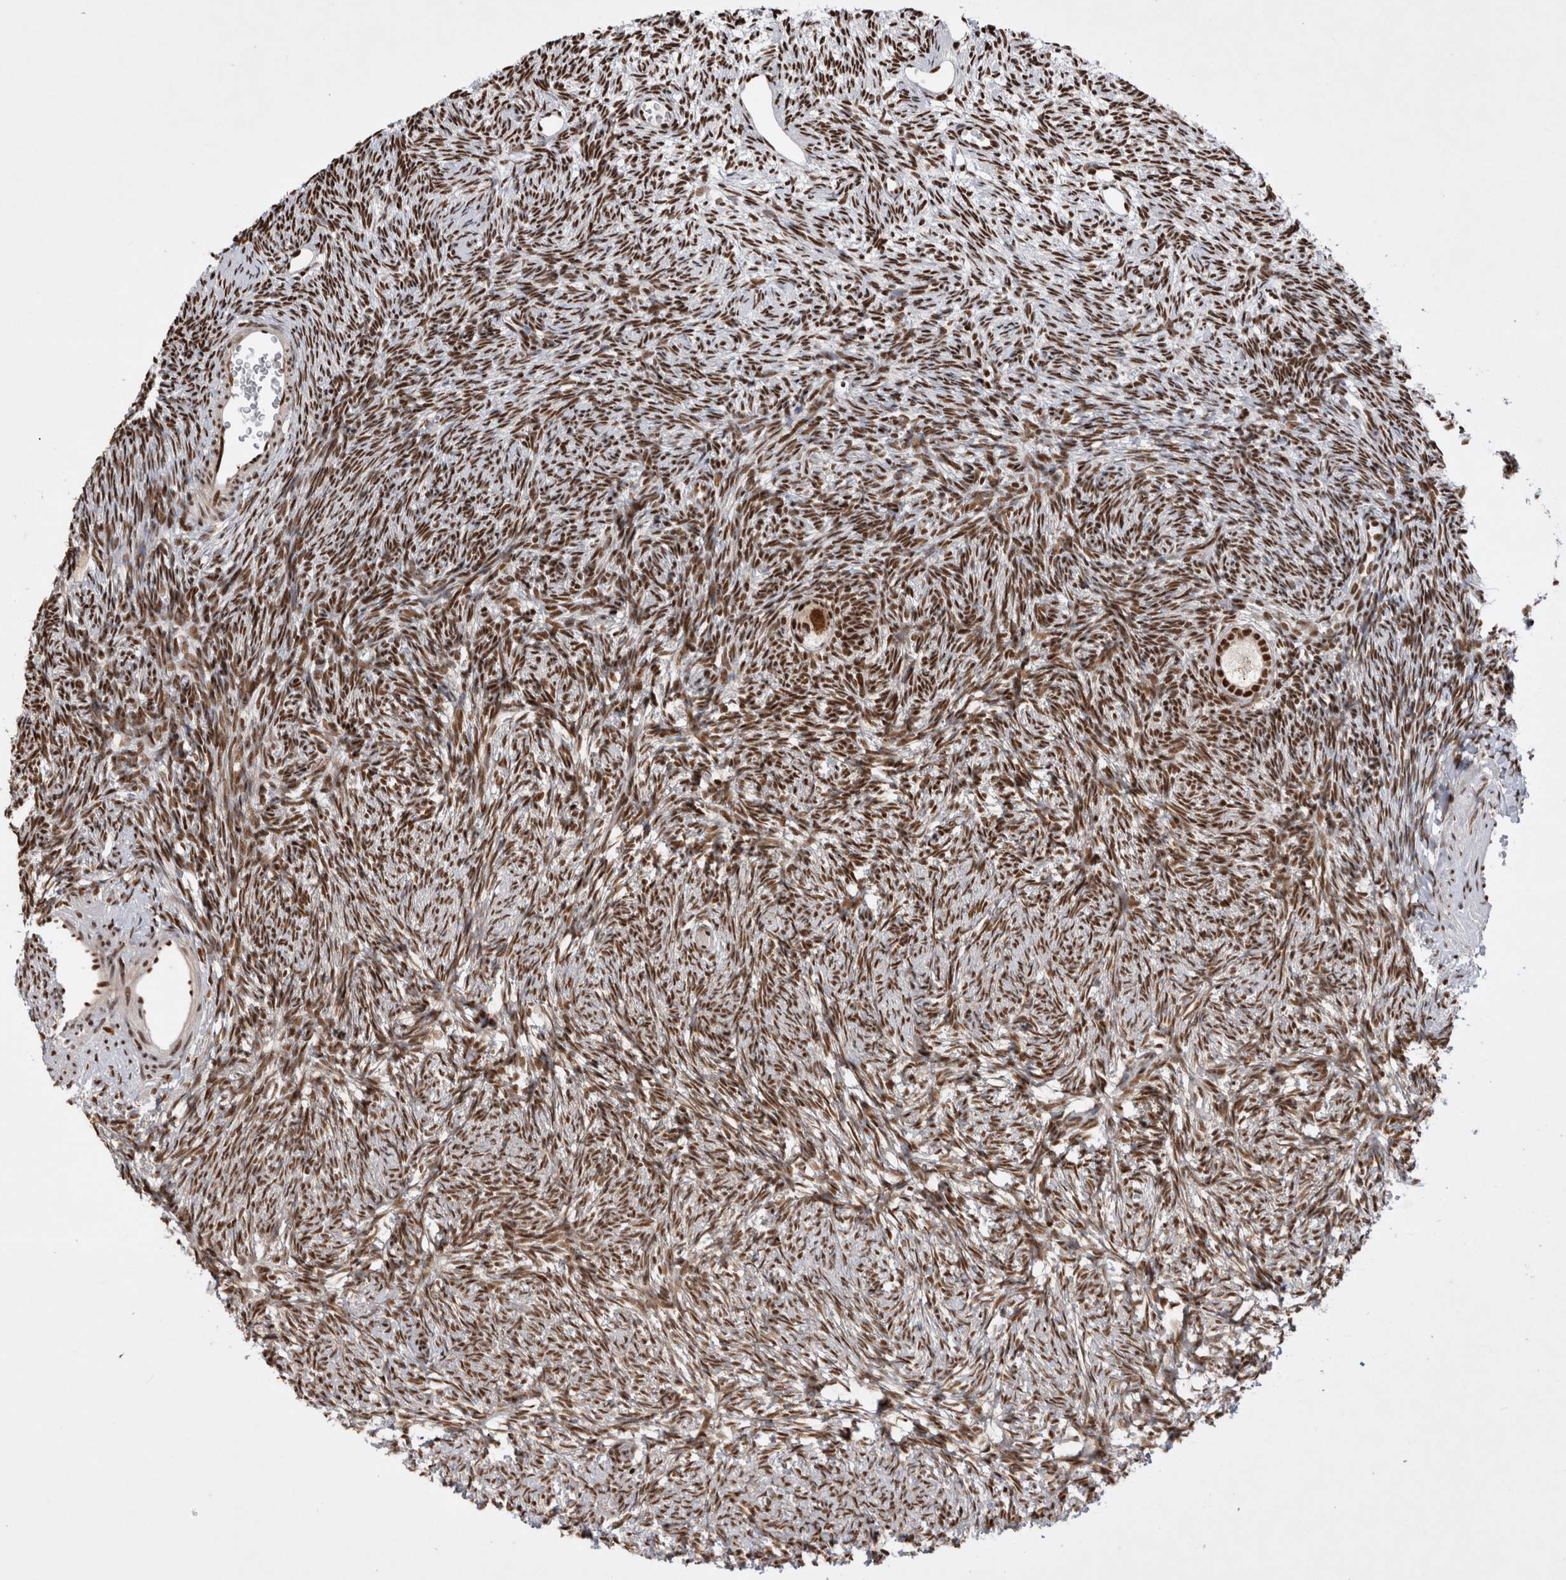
{"staining": {"intensity": "strong", "quantity": ">75%", "location": "nuclear"}, "tissue": "ovary", "cell_type": "Follicle cells", "image_type": "normal", "snomed": [{"axis": "morphology", "description": "Normal tissue, NOS"}, {"axis": "topography", "description": "Ovary"}], "caption": "Immunohistochemistry (IHC) staining of normal ovary, which exhibits high levels of strong nuclear expression in approximately >75% of follicle cells indicating strong nuclear protein expression. The staining was performed using DAB (brown) for protein detection and nuclei were counterstained in hematoxylin (blue).", "gene": "EYA2", "patient": {"sex": "female", "age": 34}}